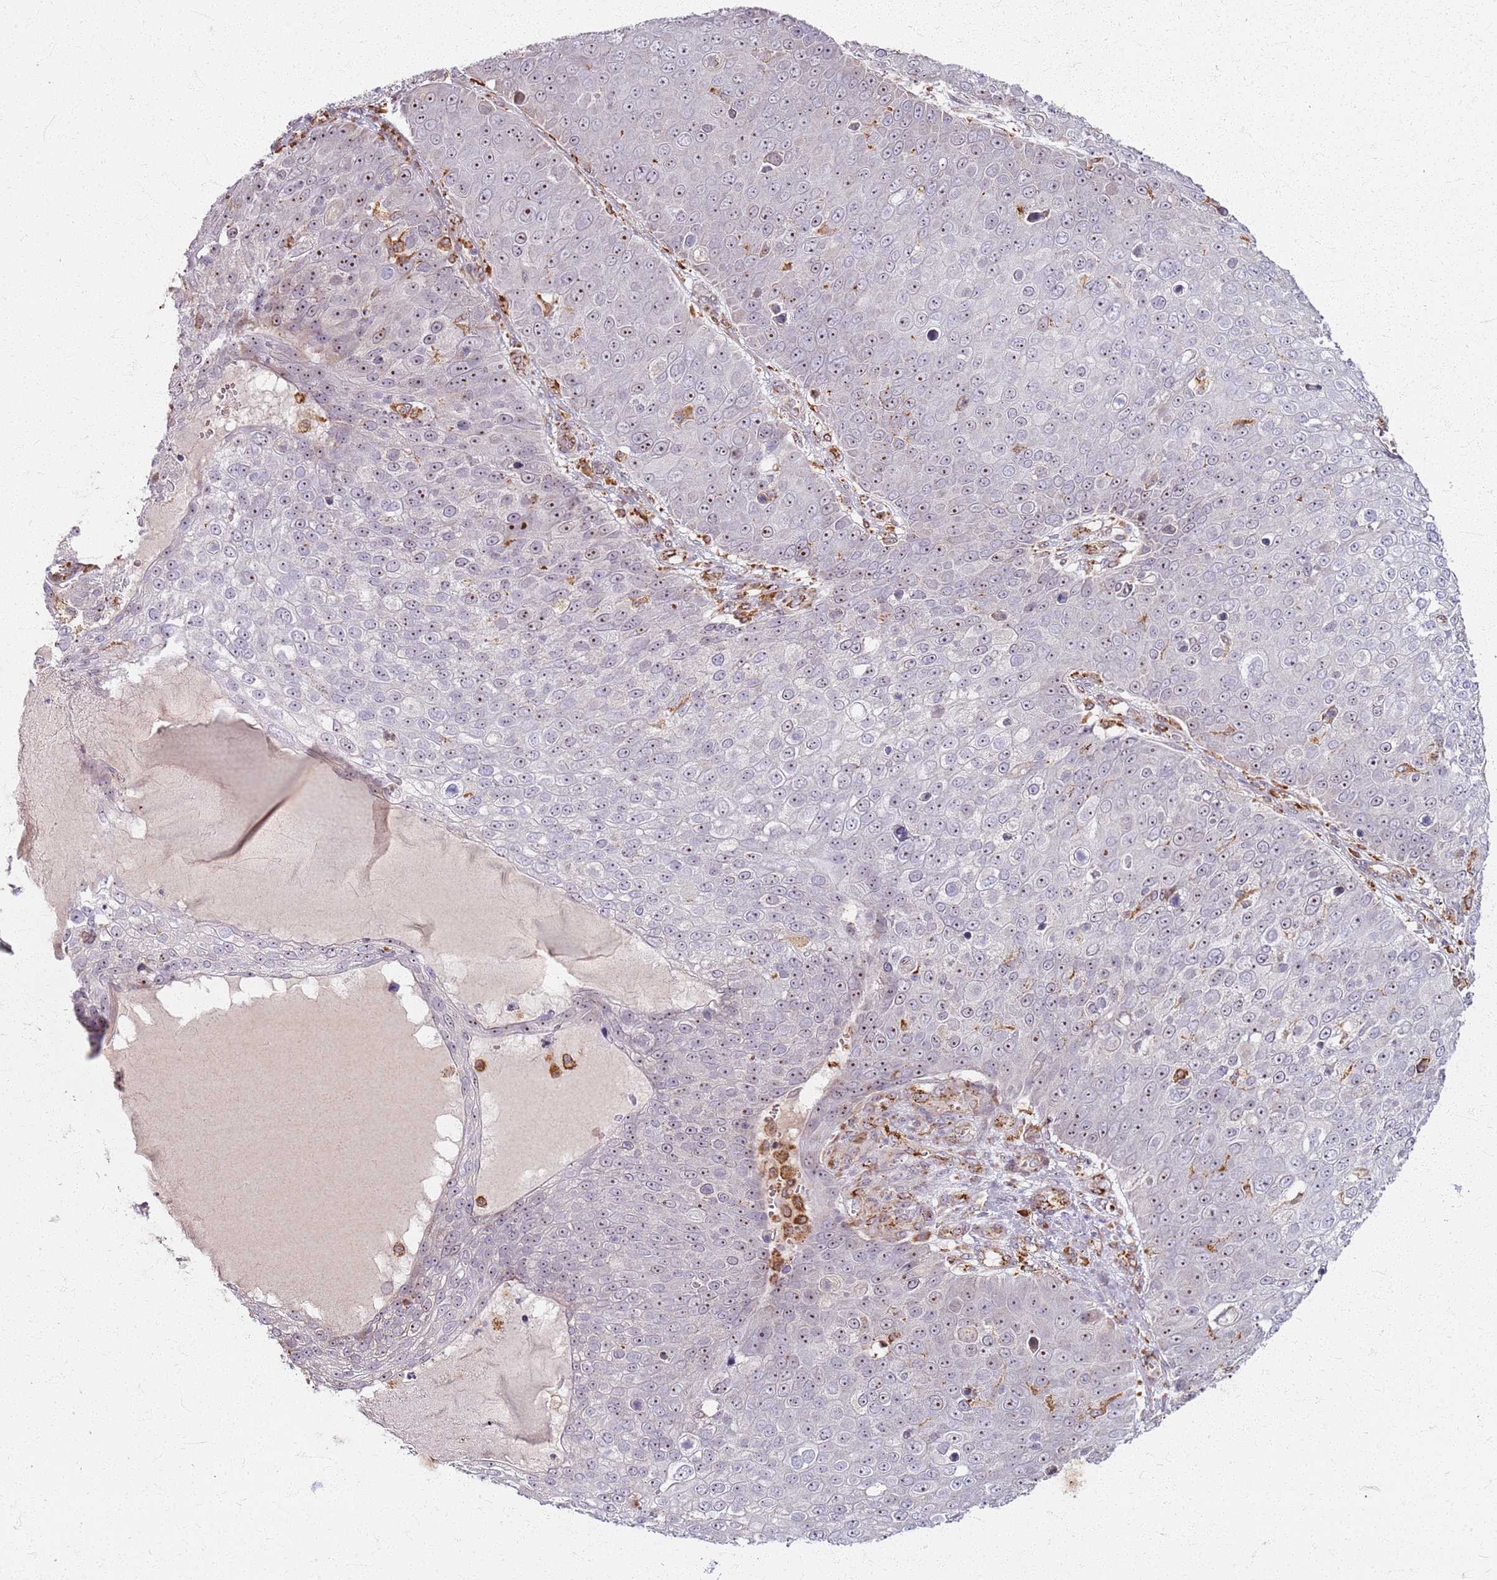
{"staining": {"intensity": "moderate", "quantity": "<25%", "location": "nuclear"}, "tissue": "skin cancer", "cell_type": "Tumor cells", "image_type": "cancer", "snomed": [{"axis": "morphology", "description": "Squamous cell carcinoma, NOS"}, {"axis": "topography", "description": "Skin"}], "caption": "An immunohistochemistry (IHC) micrograph of neoplastic tissue is shown. Protein staining in brown labels moderate nuclear positivity in squamous cell carcinoma (skin) within tumor cells.", "gene": "KRI1", "patient": {"sex": "male", "age": 71}}